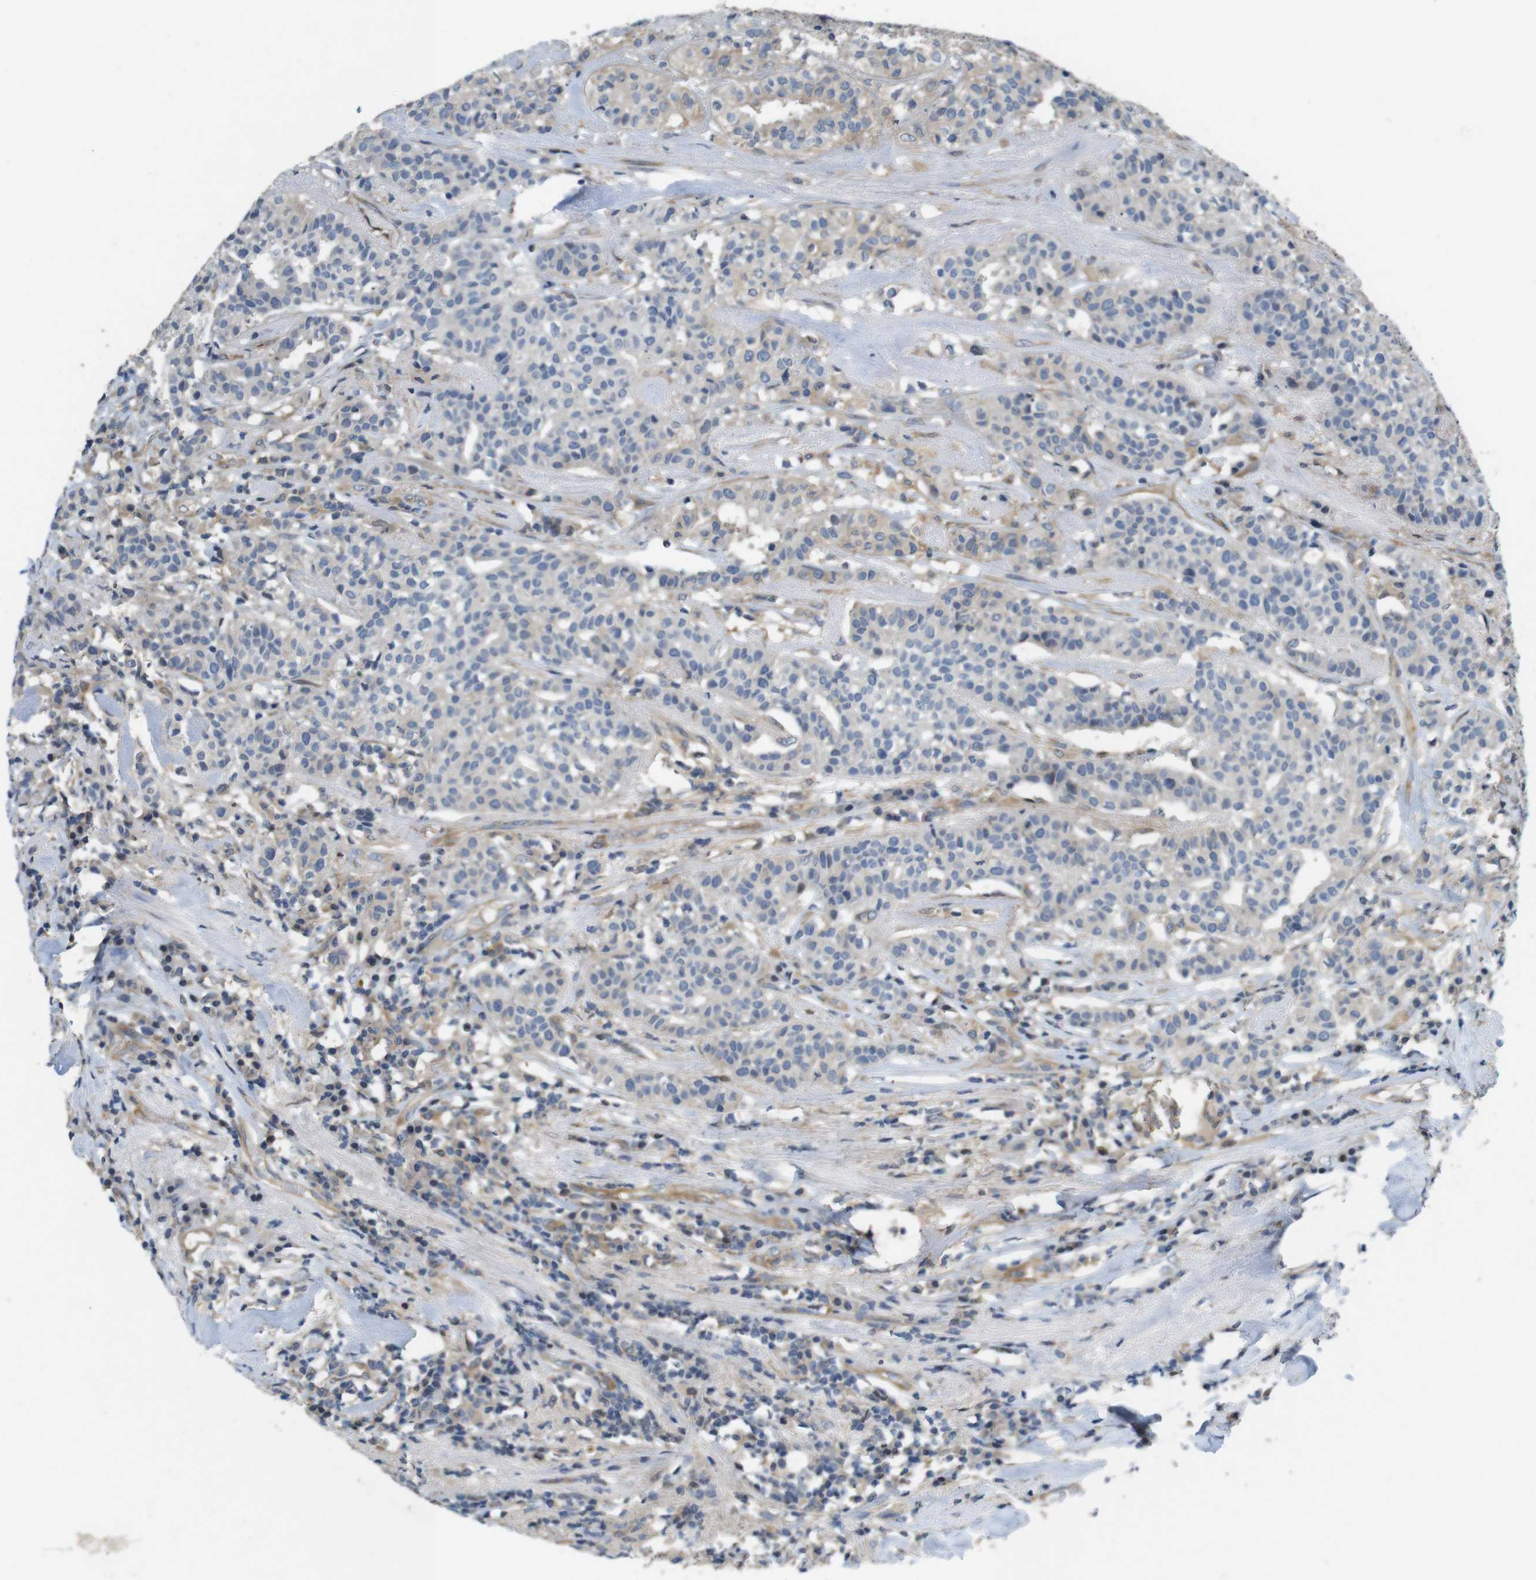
{"staining": {"intensity": "weak", "quantity": "<25%", "location": "cytoplasmic/membranous"}, "tissue": "head and neck cancer", "cell_type": "Tumor cells", "image_type": "cancer", "snomed": [{"axis": "morphology", "description": "Adenocarcinoma, NOS"}, {"axis": "topography", "description": "Salivary gland"}, {"axis": "topography", "description": "Head-Neck"}], "caption": "A histopathology image of human head and neck cancer is negative for staining in tumor cells.", "gene": "PCDH10", "patient": {"sex": "female", "age": 65}}